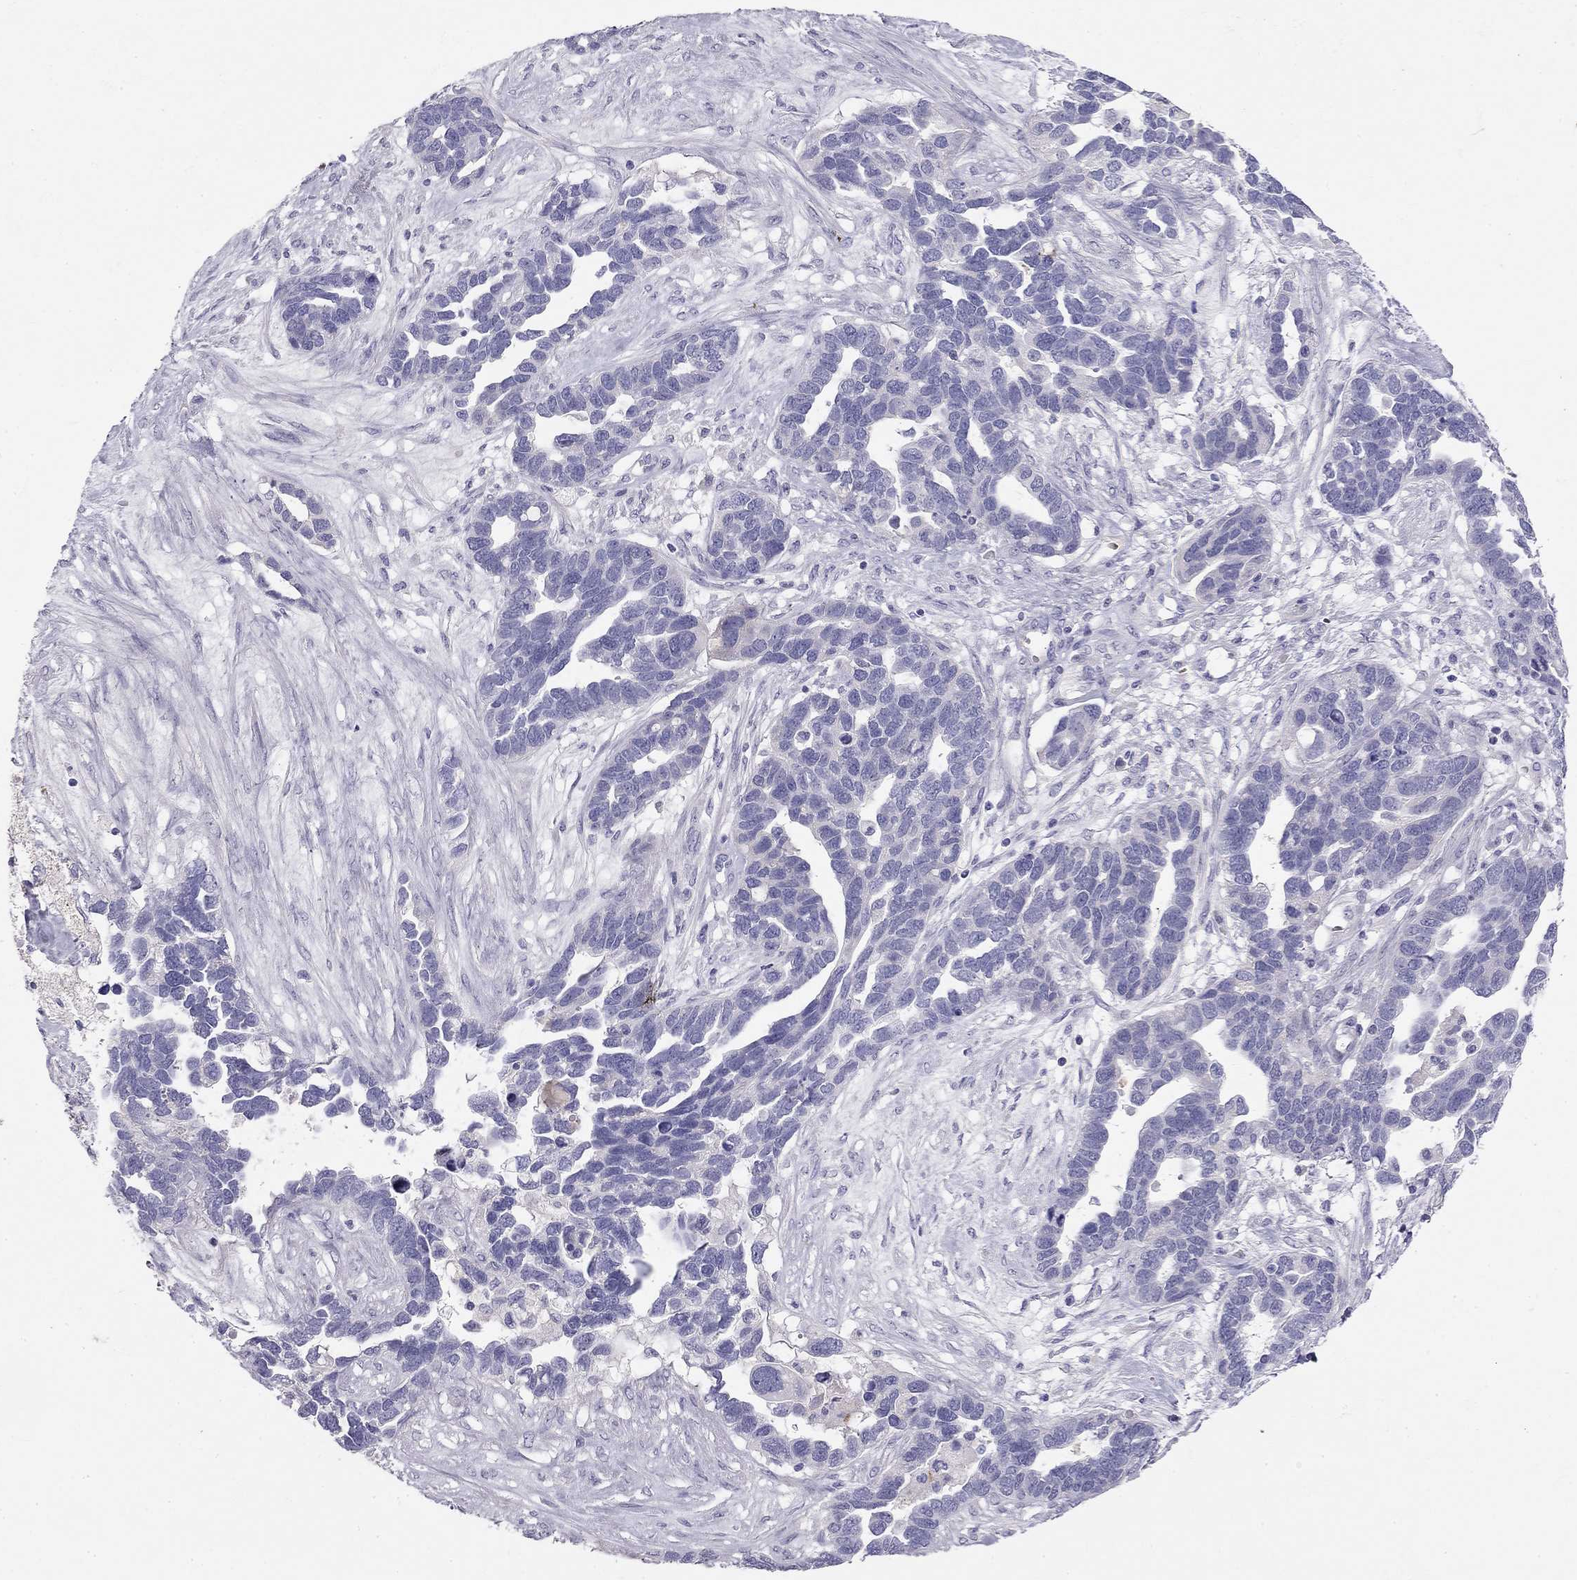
{"staining": {"intensity": "negative", "quantity": "none", "location": "none"}, "tissue": "ovarian cancer", "cell_type": "Tumor cells", "image_type": "cancer", "snomed": [{"axis": "morphology", "description": "Cystadenocarcinoma, serous, NOS"}, {"axis": "topography", "description": "Ovary"}], "caption": "The histopathology image exhibits no staining of tumor cells in serous cystadenocarcinoma (ovarian). (DAB immunohistochemistry, high magnification).", "gene": "RHD", "patient": {"sex": "female", "age": 54}}